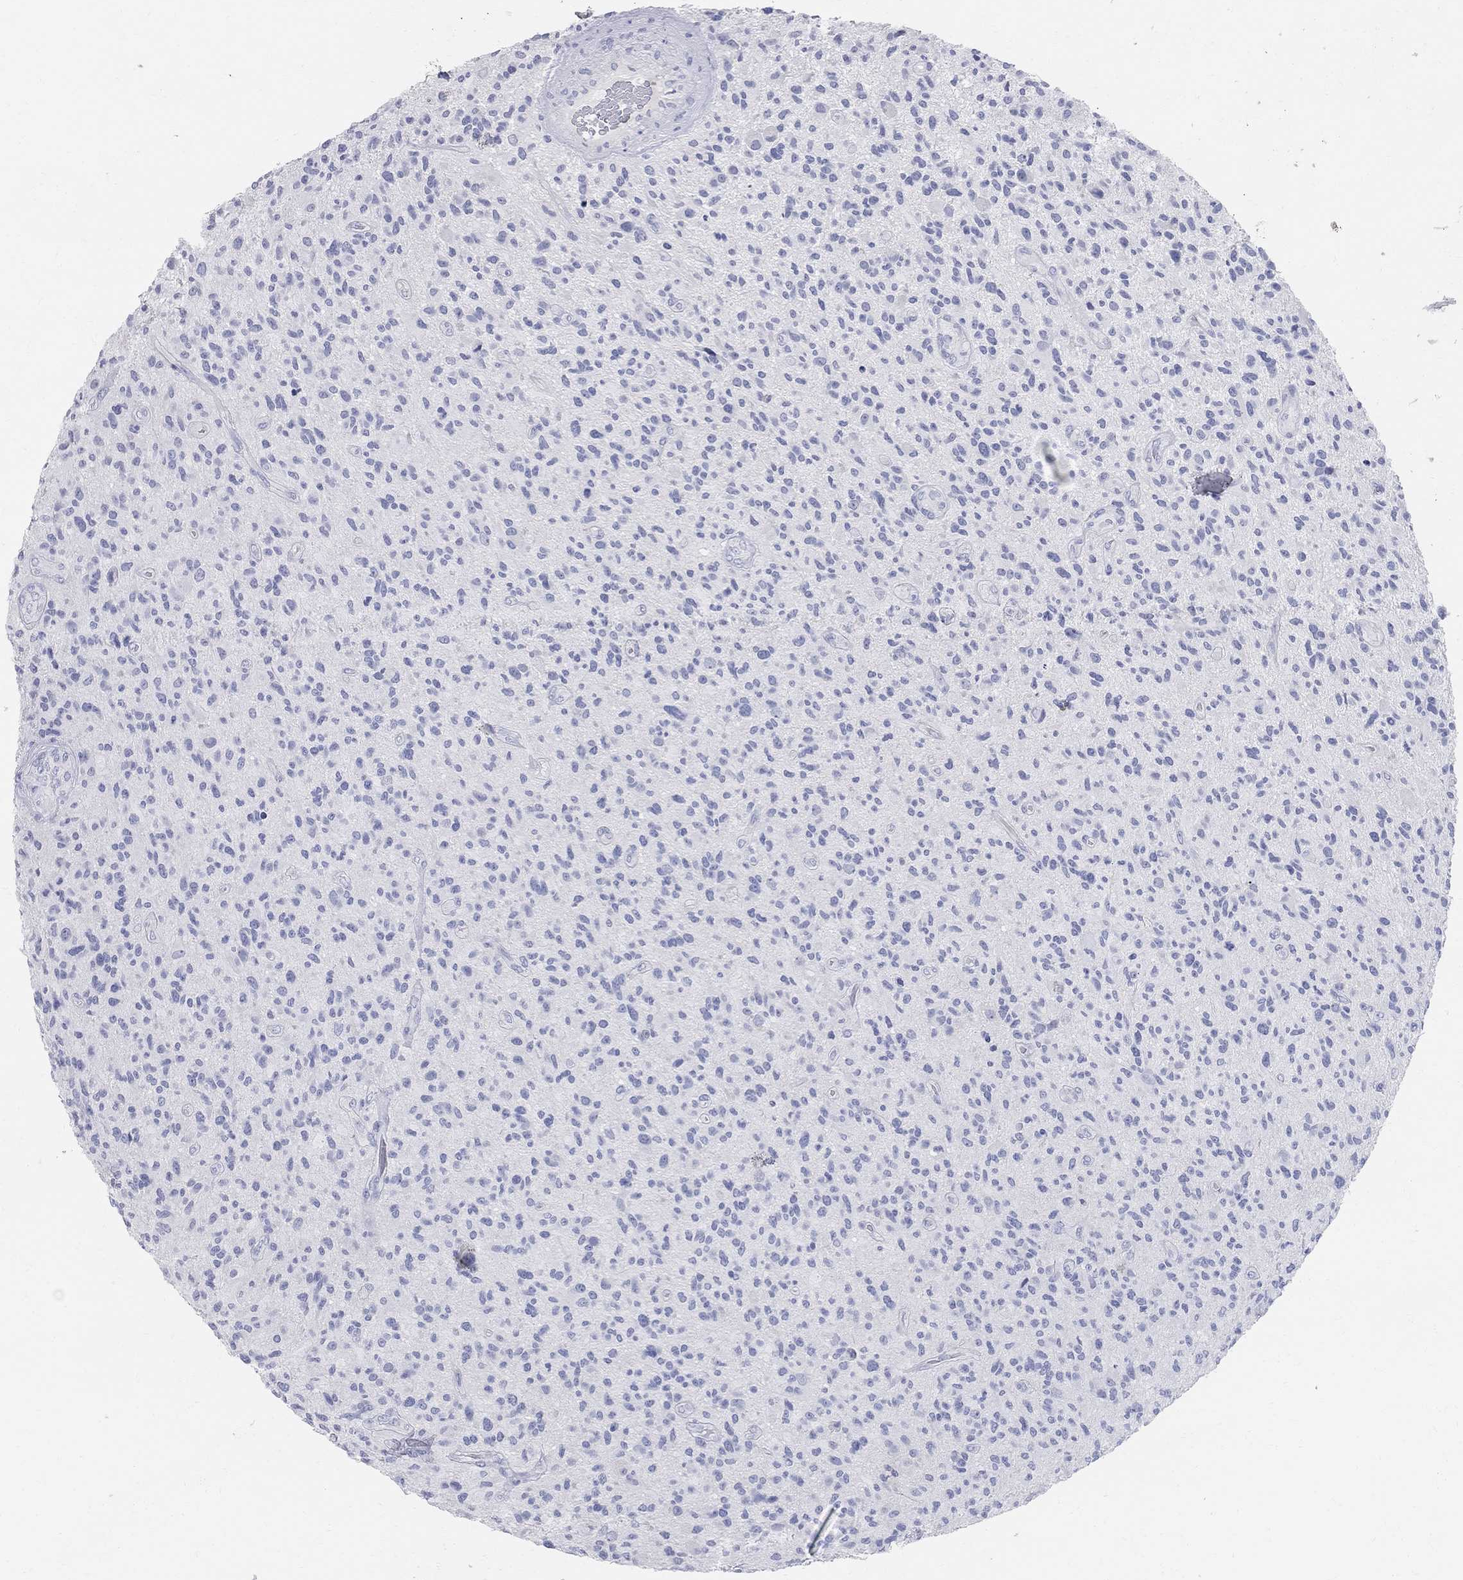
{"staining": {"intensity": "negative", "quantity": "none", "location": "none"}, "tissue": "glioma", "cell_type": "Tumor cells", "image_type": "cancer", "snomed": [{"axis": "morphology", "description": "Glioma, malignant, High grade"}, {"axis": "topography", "description": "Brain"}], "caption": "Image shows no significant protein positivity in tumor cells of malignant high-grade glioma.", "gene": "AOX1", "patient": {"sex": "male", "age": 47}}